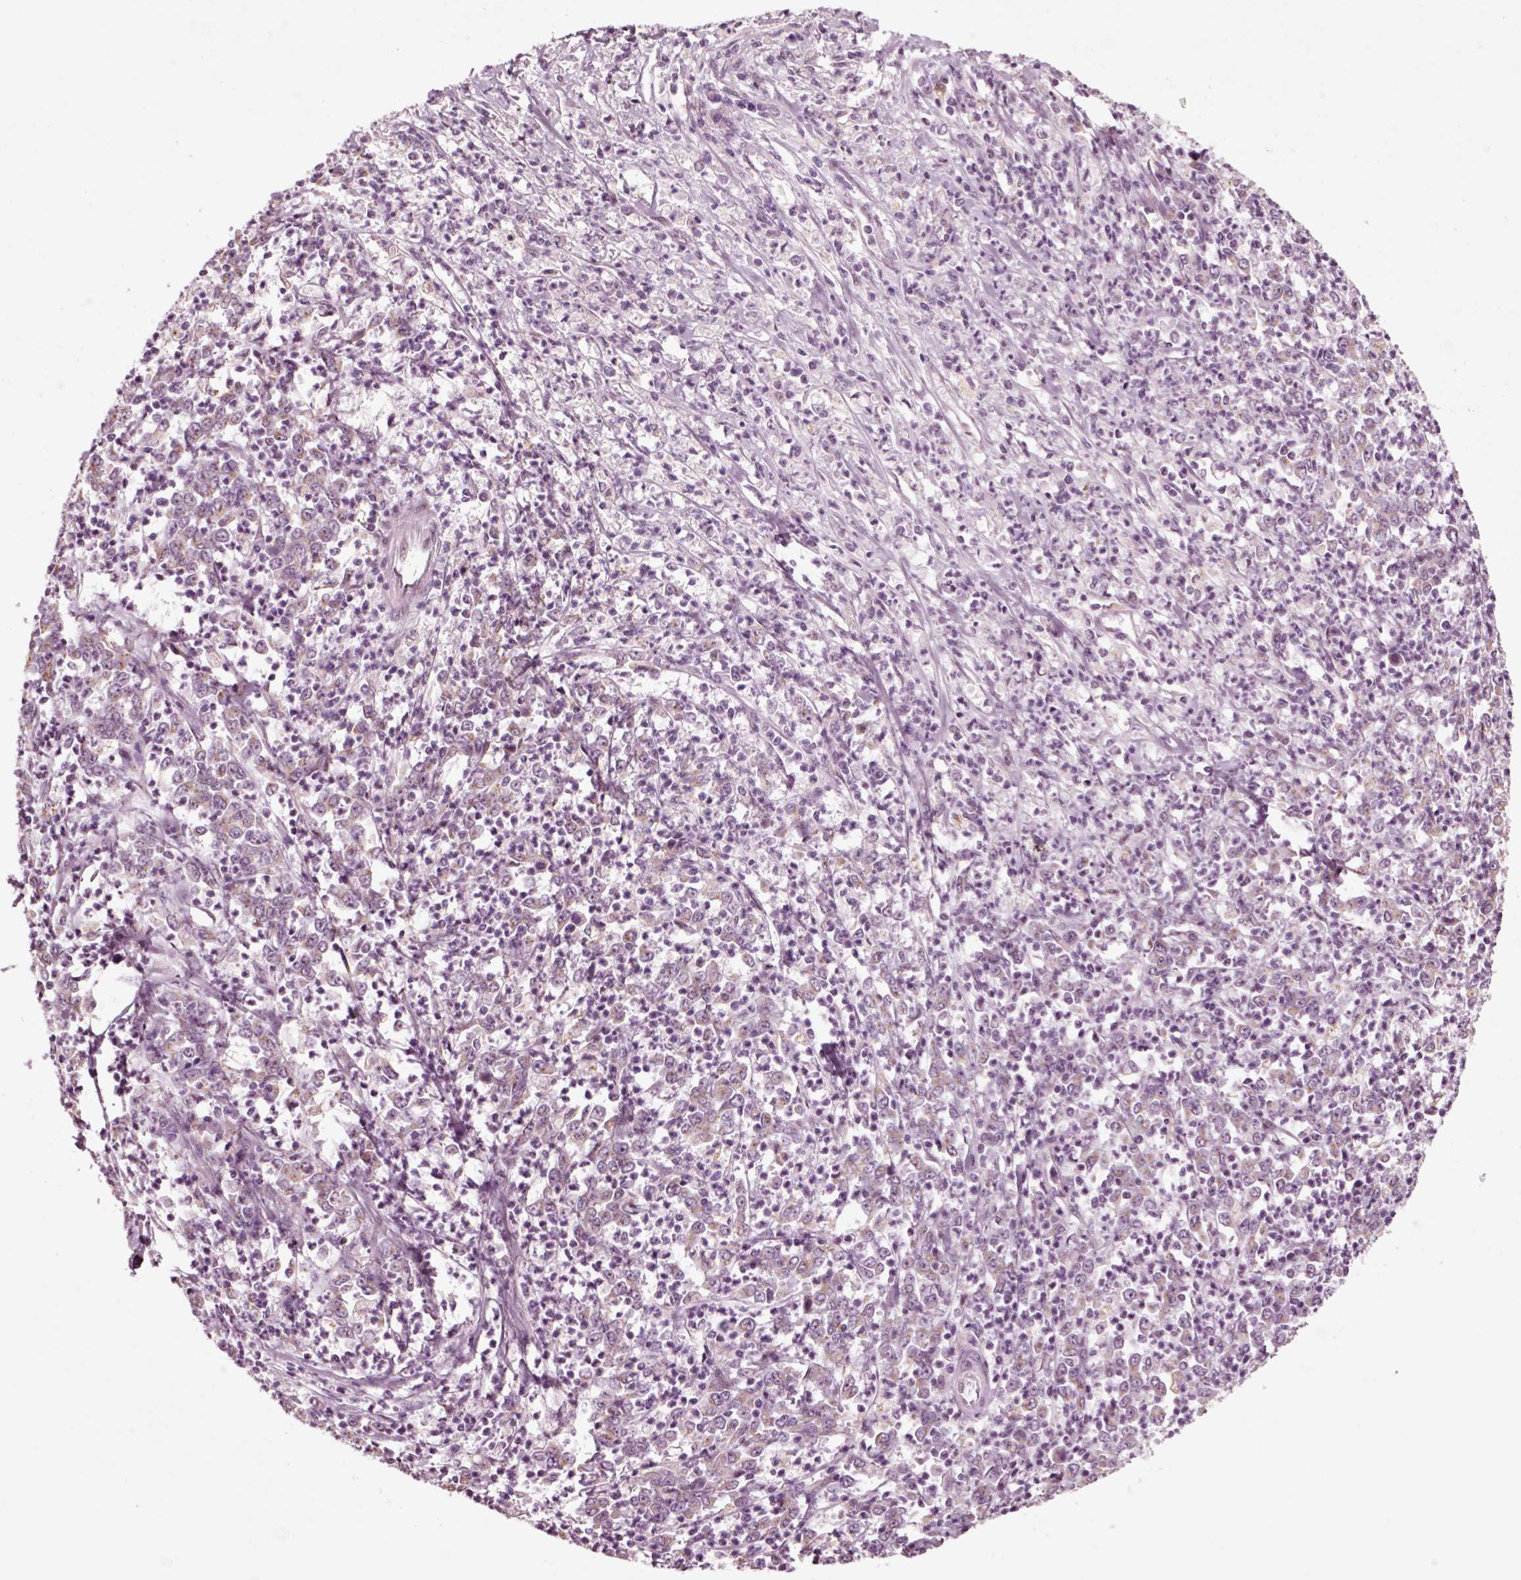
{"staining": {"intensity": "negative", "quantity": "none", "location": "none"}, "tissue": "stomach cancer", "cell_type": "Tumor cells", "image_type": "cancer", "snomed": [{"axis": "morphology", "description": "Adenocarcinoma, NOS"}, {"axis": "topography", "description": "Stomach, lower"}], "caption": "Tumor cells show no significant protein staining in stomach adenocarcinoma. (DAB (3,3'-diaminobenzidine) immunohistochemistry with hematoxylin counter stain).", "gene": "CHGB", "patient": {"sex": "female", "age": 71}}